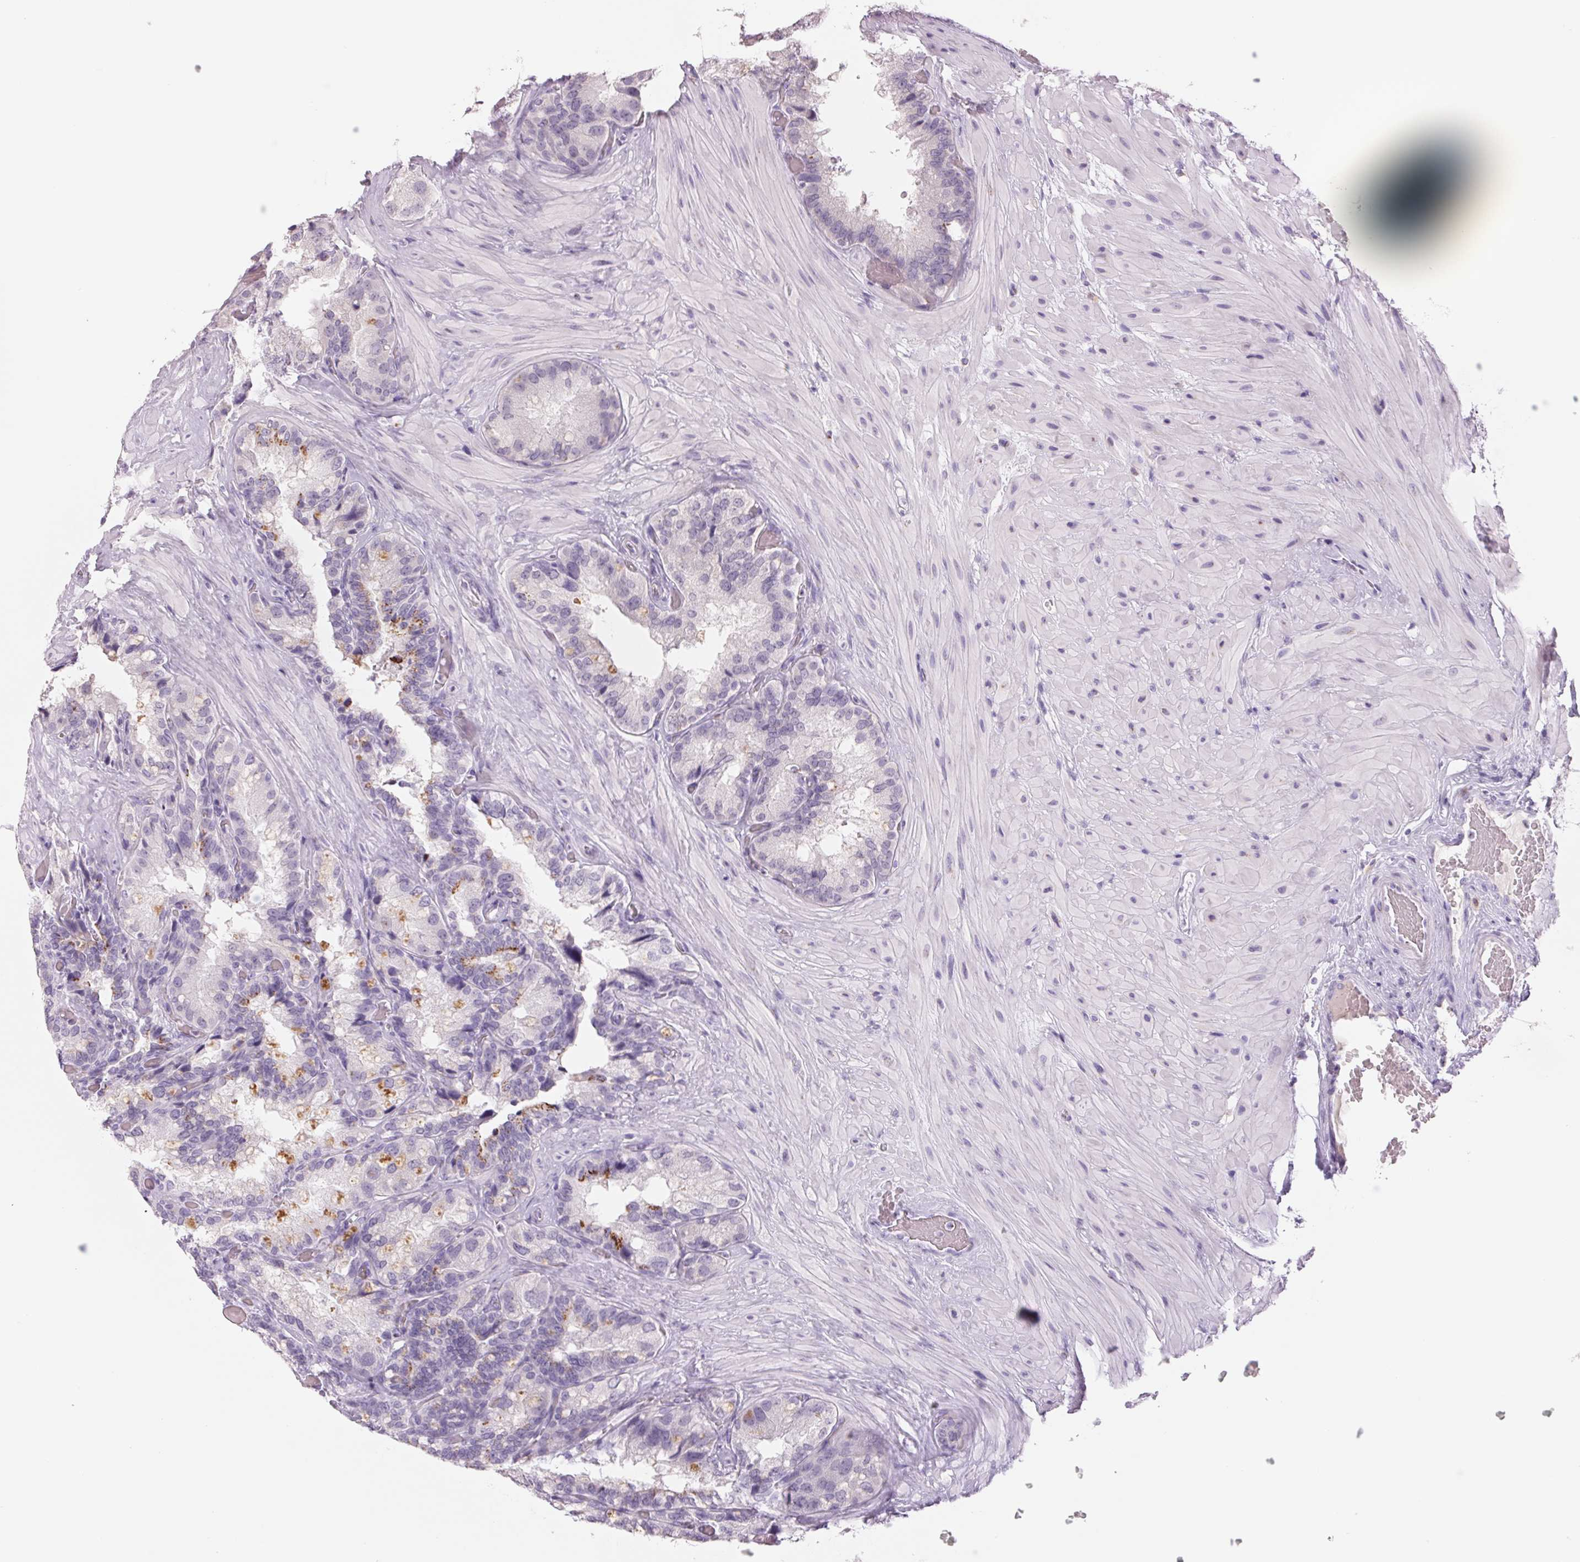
{"staining": {"intensity": "moderate", "quantity": "<25%", "location": "cytoplasmic/membranous"}, "tissue": "seminal vesicle", "cell_type": "Glandular cells", "image_type": "normal", "snomed": [{"axis": "morphology", "description": "Normal tissue, NOS"}, {"axis": "topography", "description": "Seminal veicle"}], "caption": "Protein staining displays moderate cytoplasmic/membranous expression in about <25% of glandular cells in normal seminal vesicle. (Brightfield microscopy of DAB IHC at high magnification).", "gene": "GALNT7", "patient": {"sex": "male", "age": 60}}